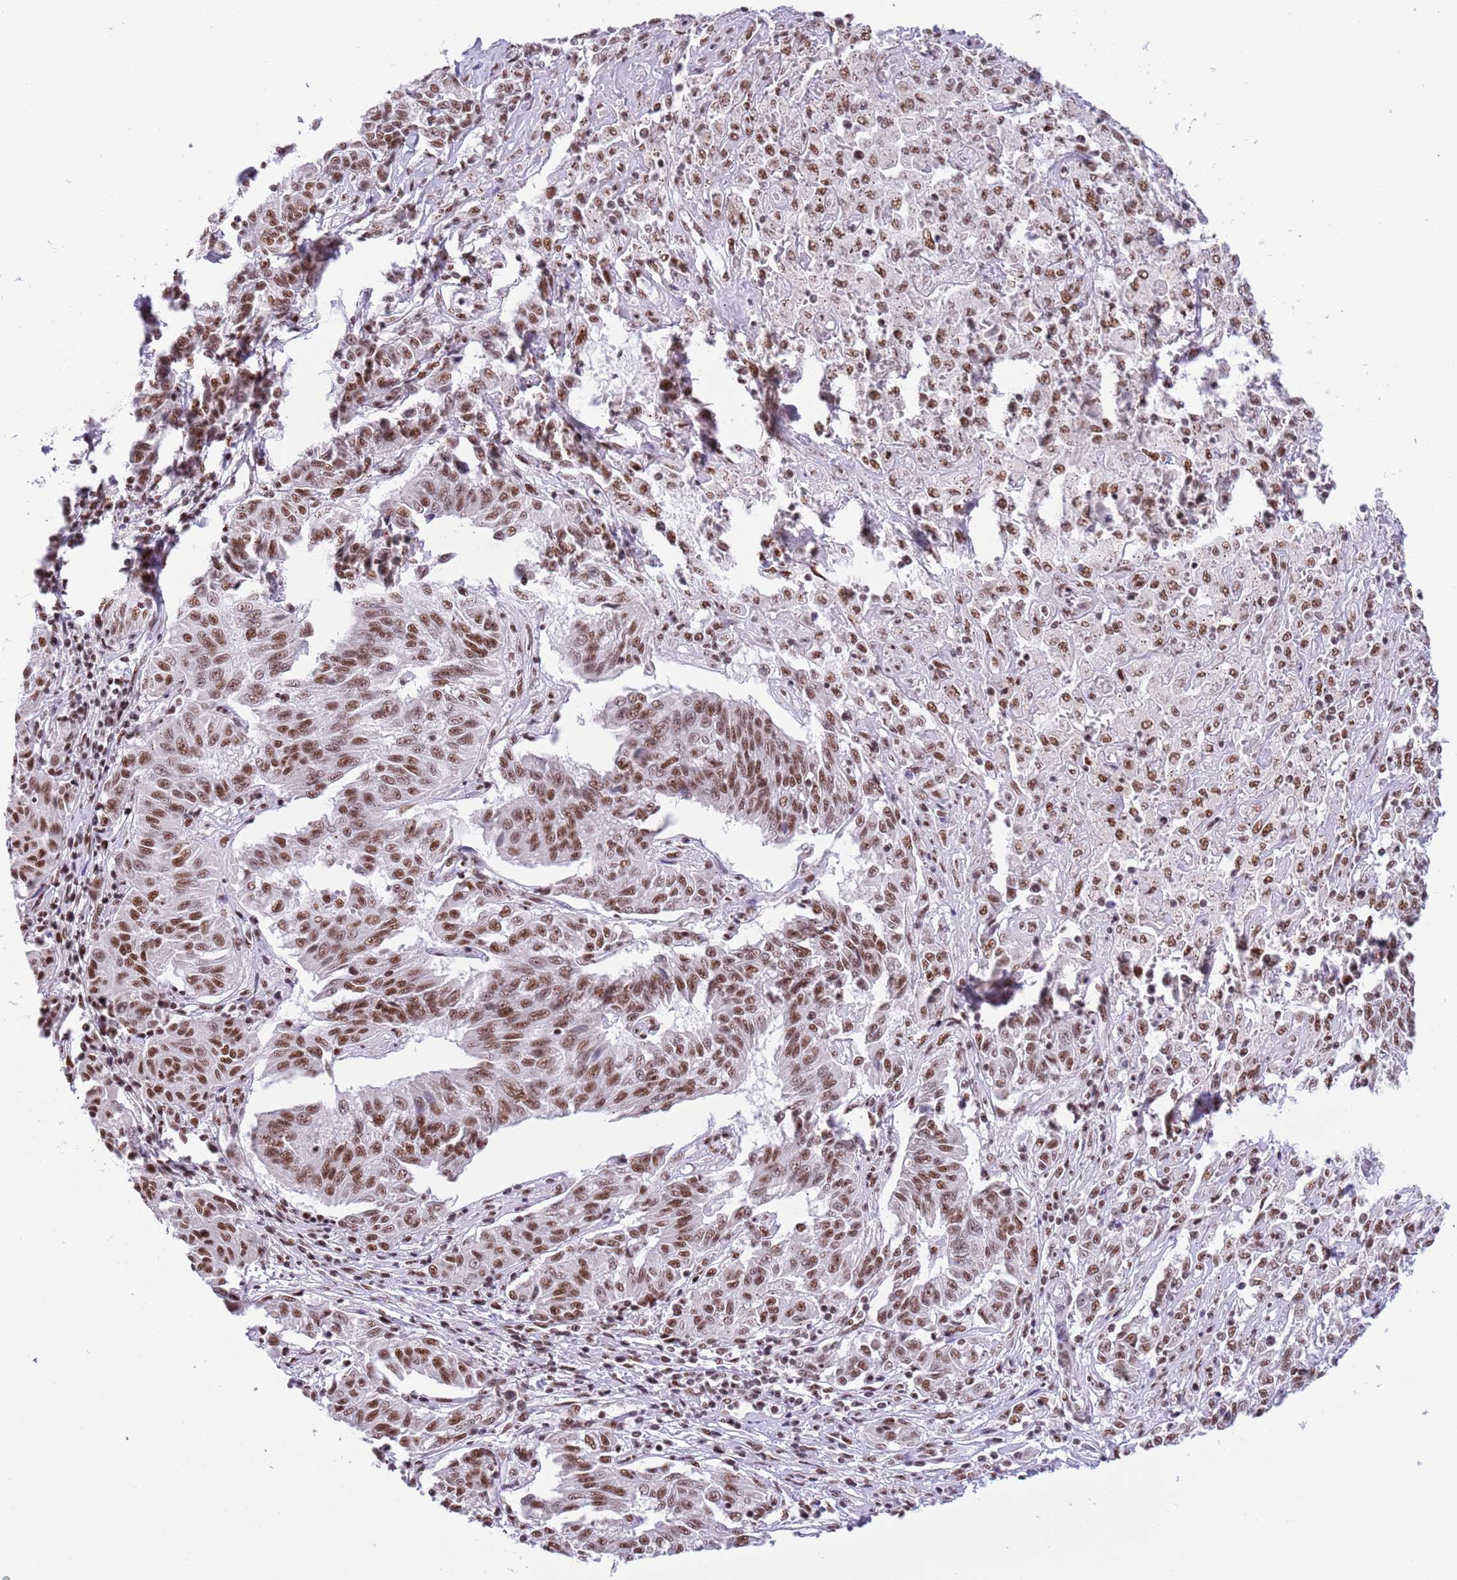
{"staining": {"intensity": "moderate", "quantity": ">75%", "location": "nuclear"}, "tissue": "melanoma", "cell_type": "Tumor cells", "image_type": "cancer", "snomed": [{"axis": "morphology", "description": "Malignant melanoma, NOS"}, {"axis": "topography", "description": "Skin"}], "caption": "Protein staining by immunohistochemistry shows moderate nuclear expression in approximately >75% of tumor cells in melanoma.", "gene": "SF3A2", "patient": {"sex": "female", "age": 72}}